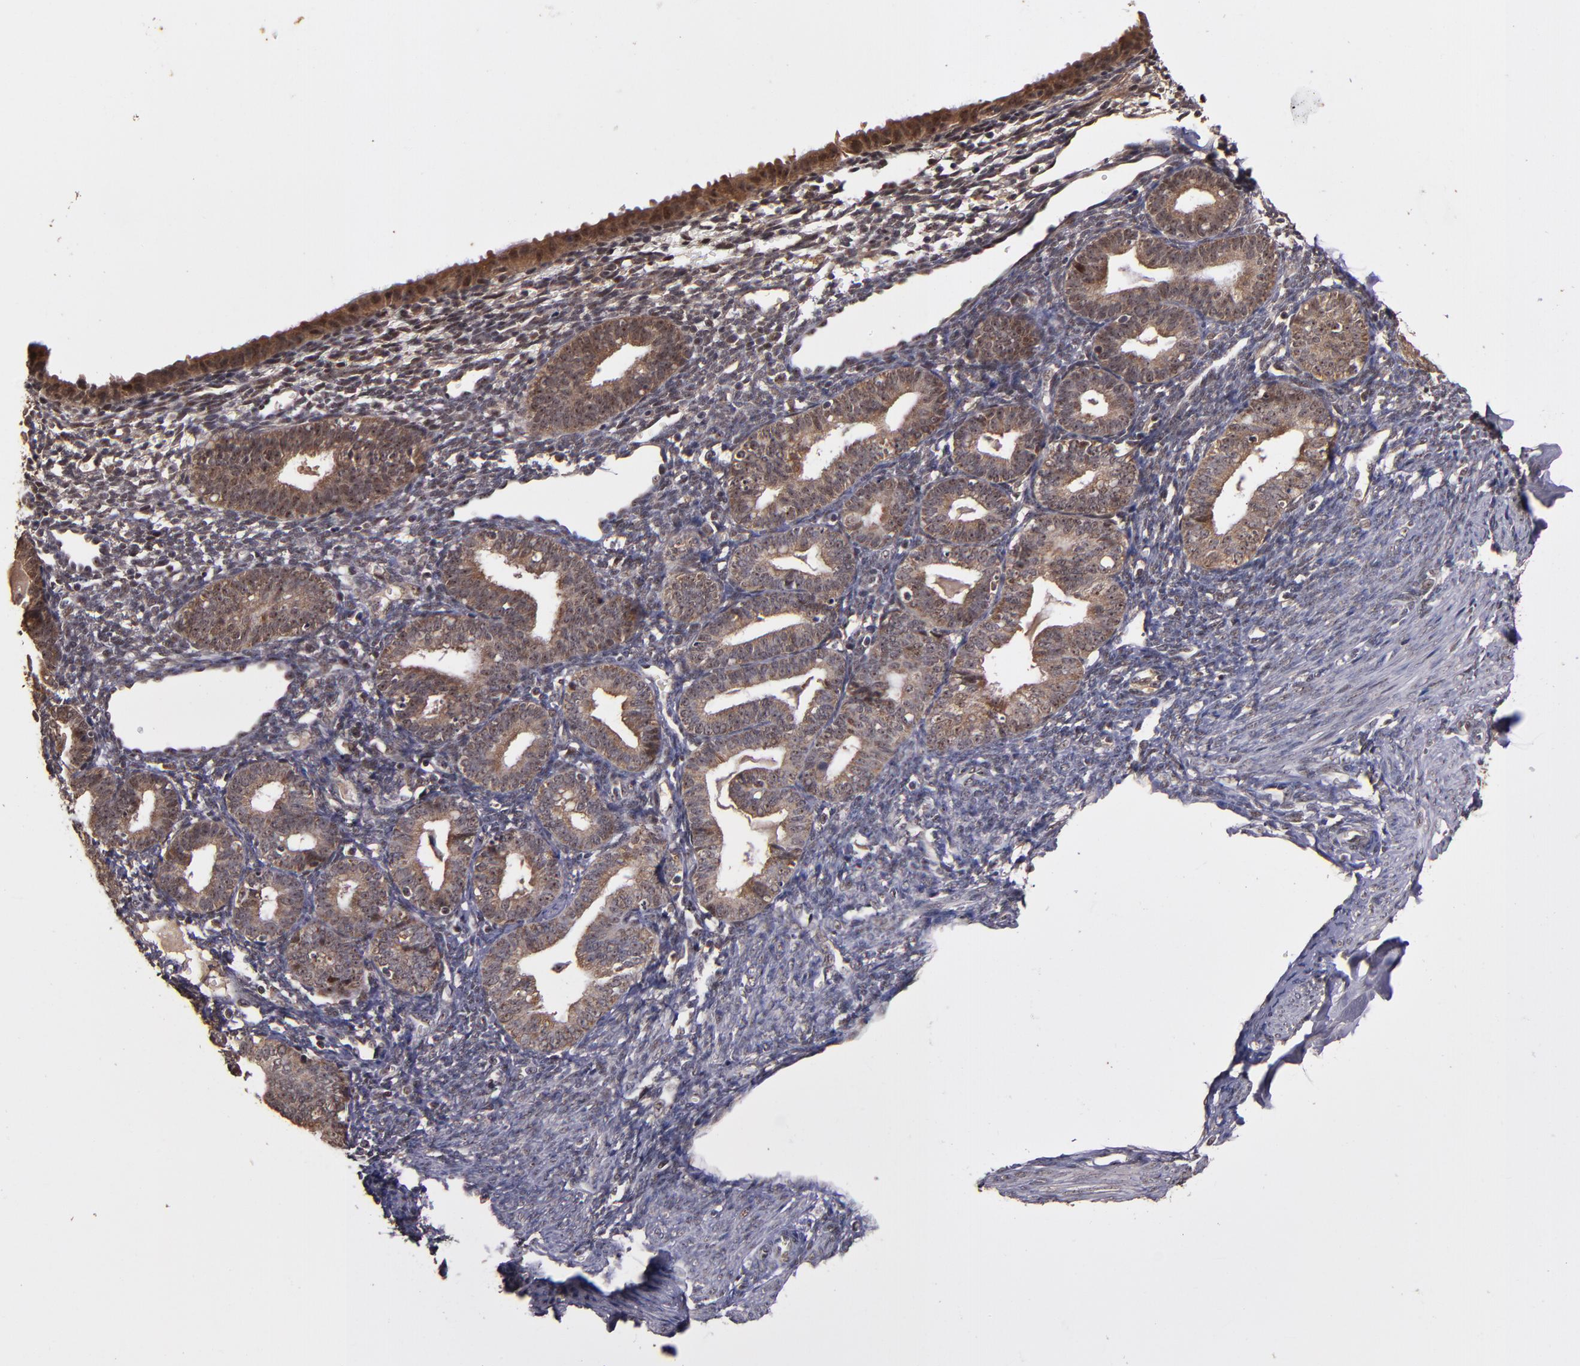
{"staining": {"intensity": "weak", "quantity": "25%-75%", "location": "nuclear"}, "tissue": "endometrium", "cell_type": "Cells in endometrial stroma", "image_type": "normal", "snomed": [{"axis": "morphology", "description": "Normal tissue, NOS"}, {"axis": "topography", "description": "Endometrium"}], "caption": "Cells in endometrial stroma exhibit low levels of weak nuclear positivity in about 25%-75% of cells in unremarkable human endometrium.", "gene": "RIOK3", "patient": {"sex": "female", "age": 61}}